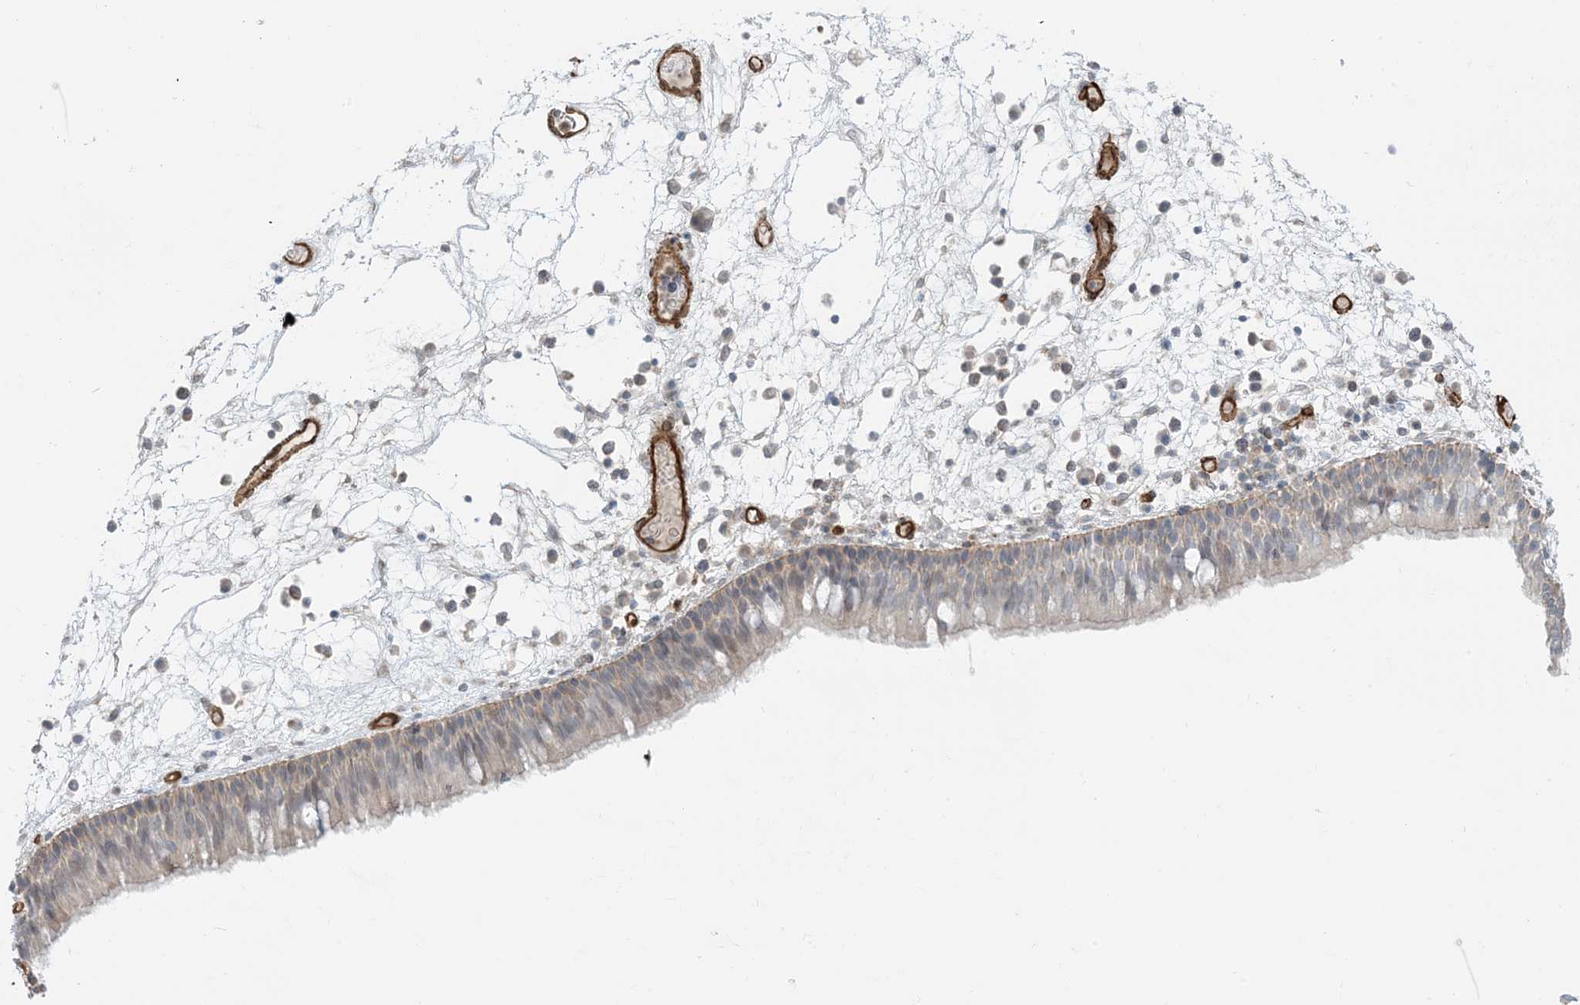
{"staining": {"intensity": "negative", "quantity": "none", "location": "none"}, "tissue": "nasopharynx", "cell_type": "Respiratory epithelial cells", "image_type": "normal", "snomed": [{"axis": "morphology", "description": "Normal tissue, NOS"}, {"axis": "morphology", "description": "Inflammation, NOS"}, {"axis": "morphology", "description": "Malignant melanoma, Metastatic site"}, {"axis": "topography", "description": "Nasopharynx"}], "caption": "Nasopharynx was stained to show a protein in brown. There is no significant expression in respiratory epithelial cells. (Brightfield microscopy of DAB immunohistochemistry at high magnification).", "gene": "PPM1F", "patient": {"sex": "male", "age": 70}}